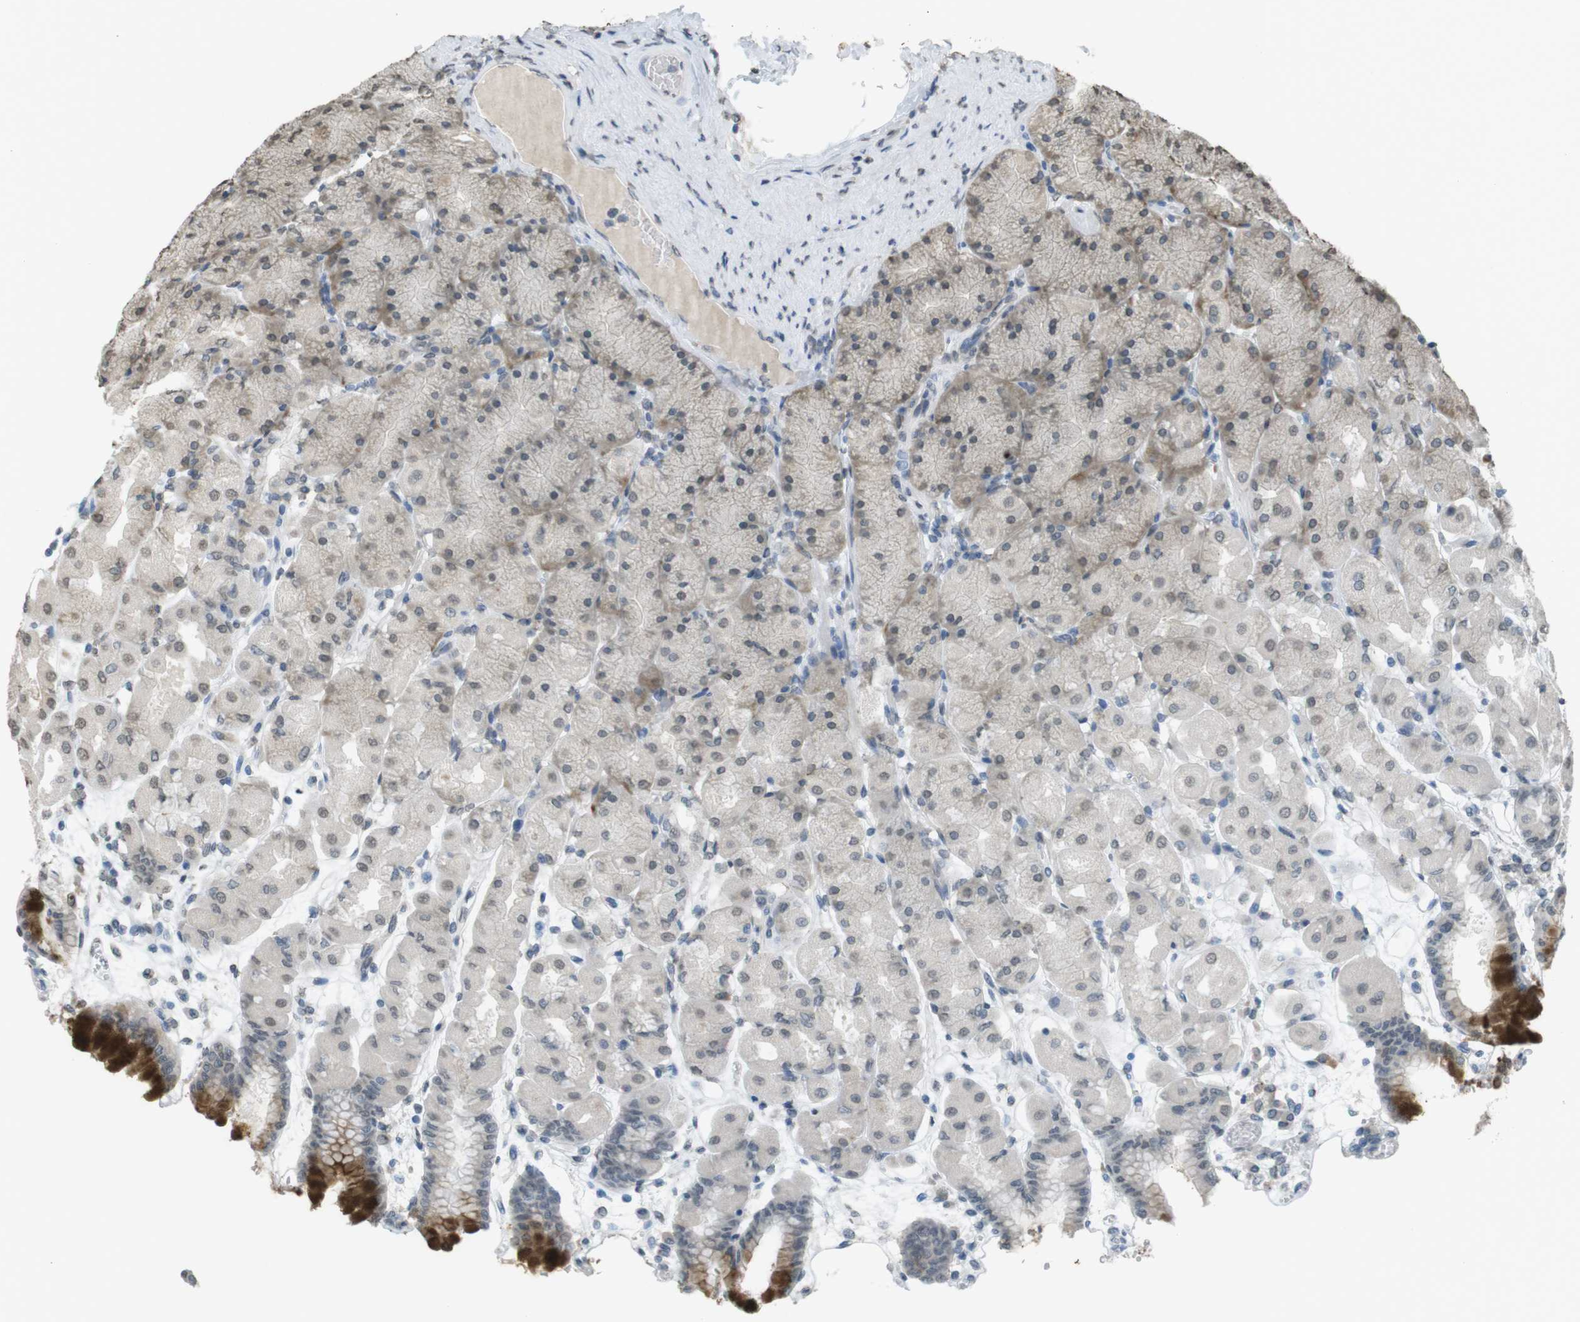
{"staining": {"intensity": "strong", "quantity": "<25%", "location": "cytoplasmic/membranous,nuclear"}, "tissue": "stomach", "cell_type": "Glandular cells", "image_type": "normal", "snomed": [{"axis": "morphology", "description": "Normal tissue, NOS"}, {"axis": "topography", "description": "Stomach, upper"}], "caption": "Protein analysis of benign stomach exhibits strong cytoplasmic/membranous,nuclear positivity in approximately <25% of glandular cells. The staining was performed using DAB (3,3'-diaminobenzidine), with brown indicating positive protein expression. Nuclei are stained blue with hematoxylin.", "gene": "FZD10", "patient": {"sex": "female", "age": 56}}